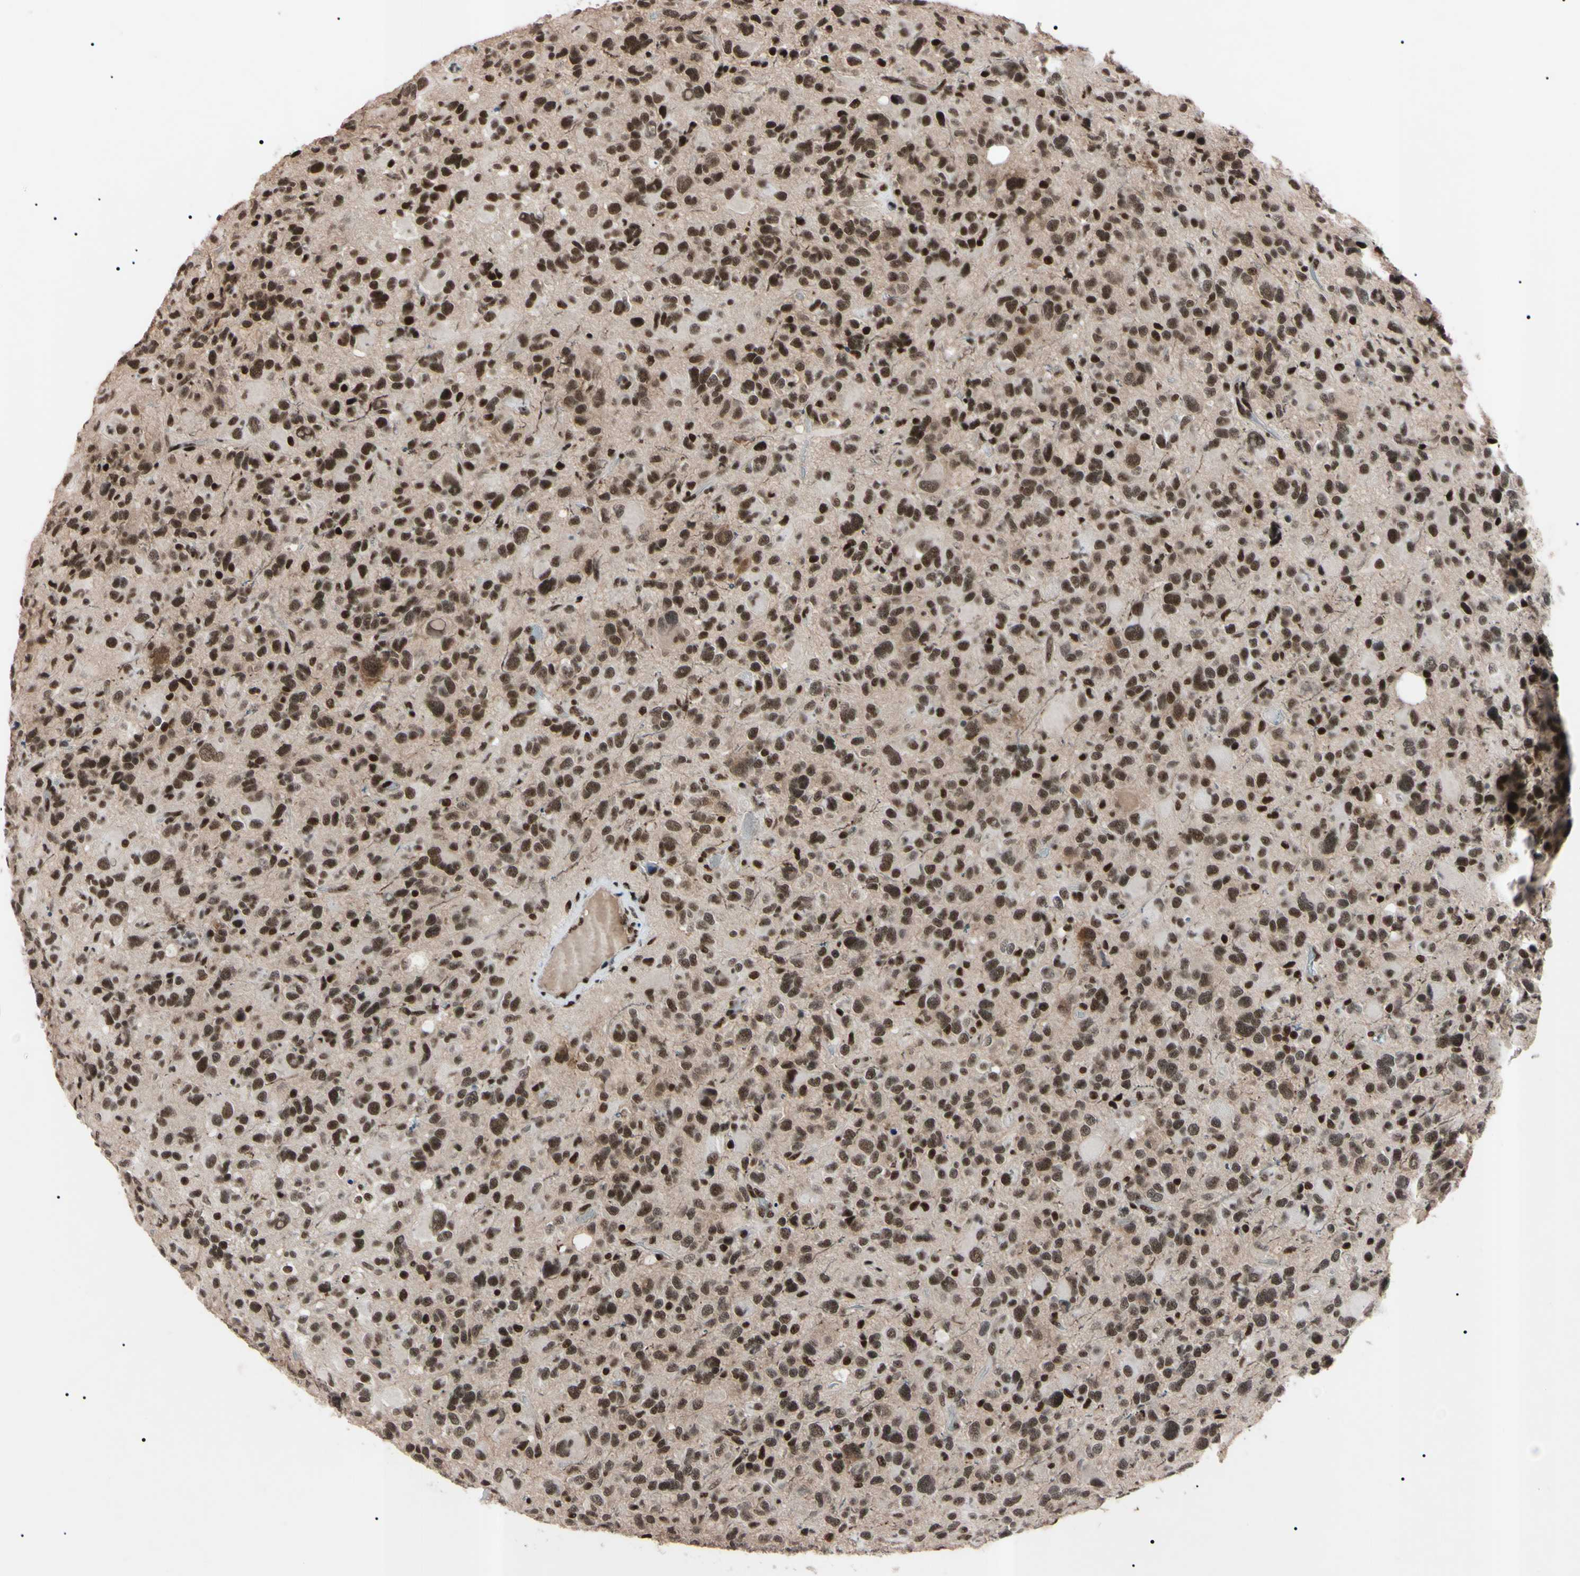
{"staining": {"intensity": "strong", "quantity": "25%-75%", "location": "nuclear"}, "tissue": "glioma", "cell_type": "Tumor cells", "image_type": "cancer", "snomed": [{"axis": "morphology", "description": "Glioma, malignant, High grade"}, {"axis": "topography", "description": "Brain"}], "caption": "IHC (DAB) staining of glioma displays strong nuclear protein expression in approximately 25%-75% of tumor cells.", "gene": "YY1", "patient": {"sex": "male", "age": 48}}